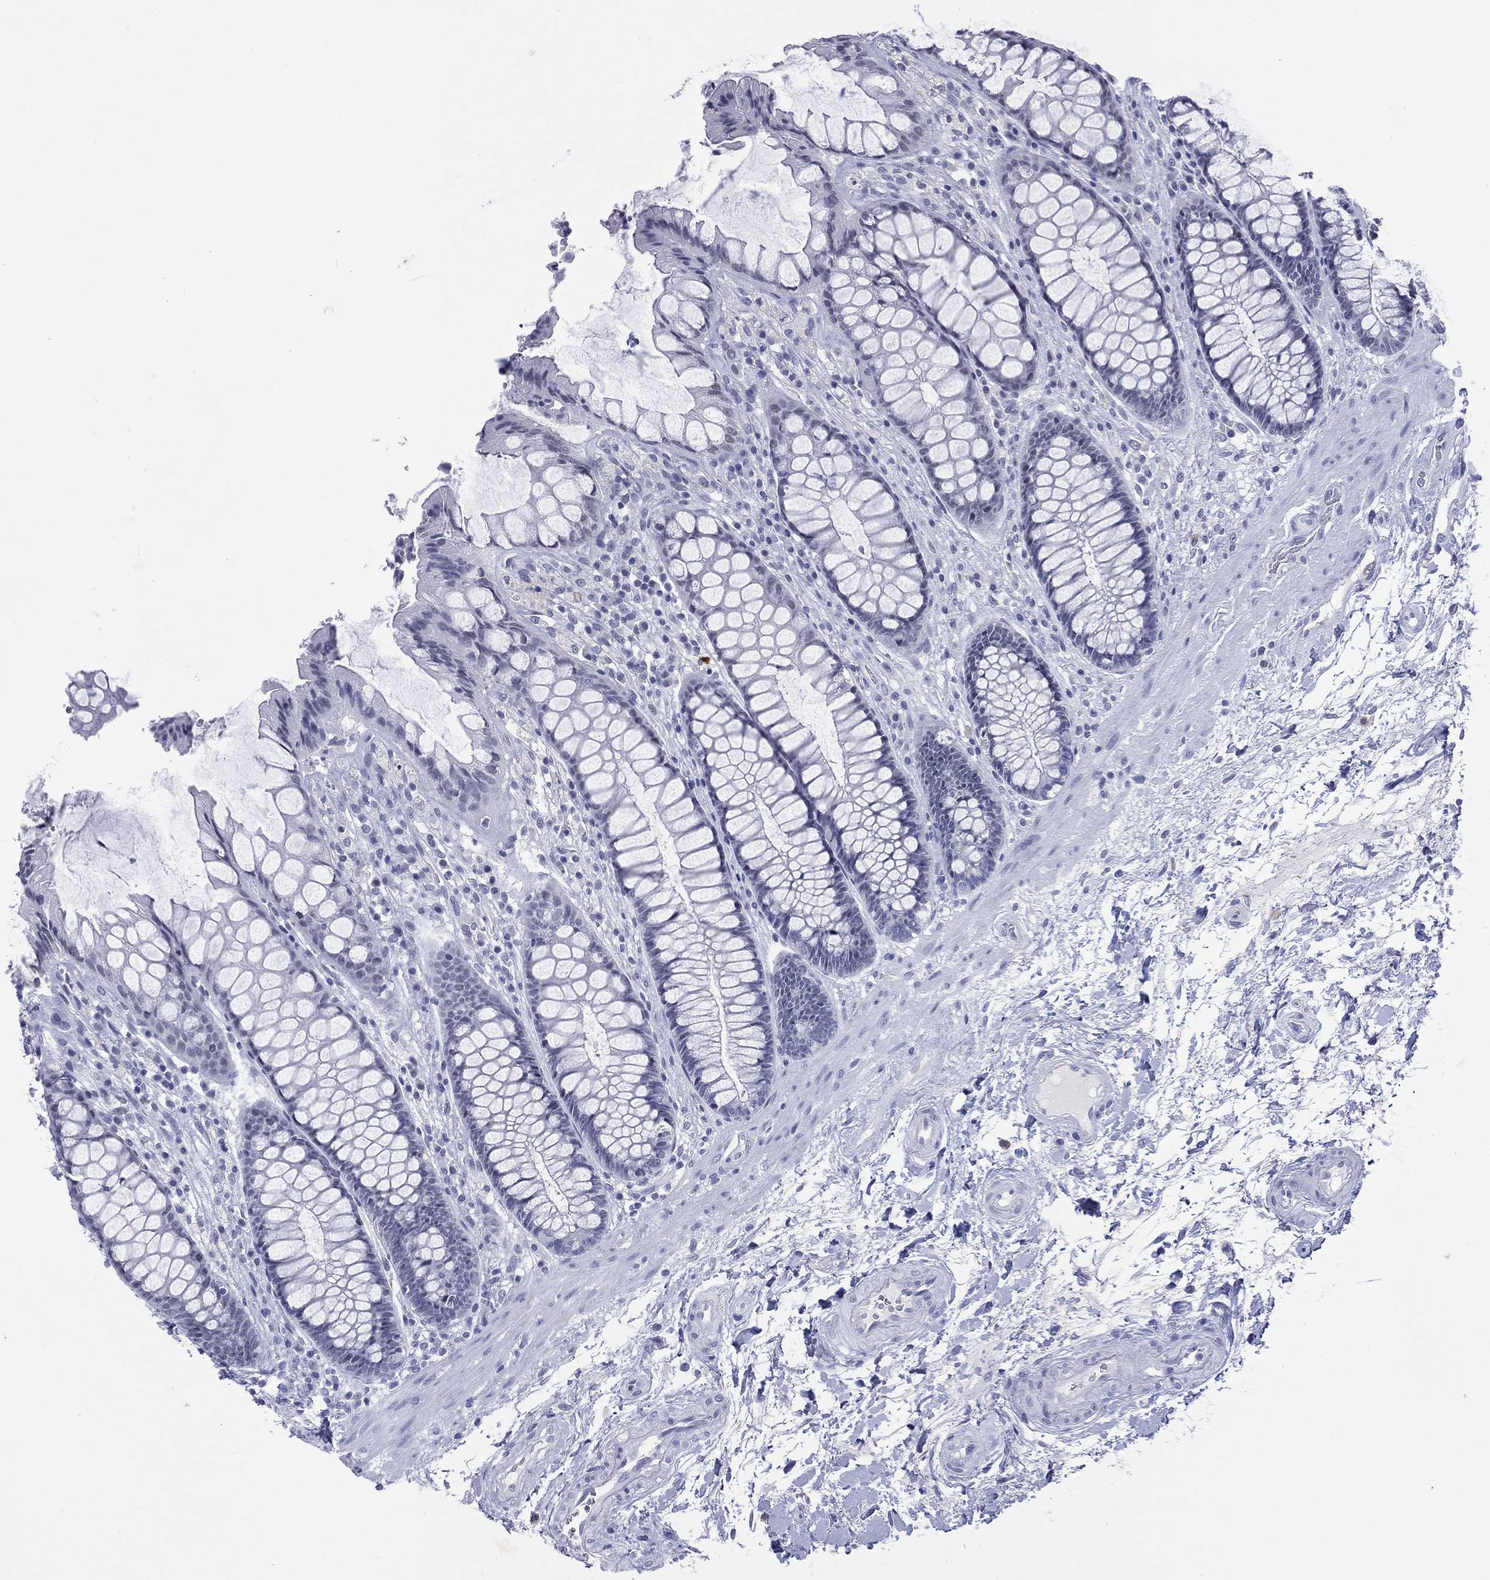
{"staining": {"intensity": "negative", "quantity": "none", "location": "none"}, "tissue": "rectum", "cell_type": "Glandular cells", "image_type": "normal", "snomed": [{"axis": "morphology", "description": "Normal tissue, NOS"}, {"axis": "topography", "description": "Rectum"}], "caption": "IHC histopathology image of unremarkable rectum: rectum stained with DAB (3,3'-diaminobenzidine) exhibits no significant protein positivity in glandular cells. (DAB IHC visualized using brightfield microscopy, high magnification).", "gene": "SSX1", "patient": {"sex": "female", "age": 58}}